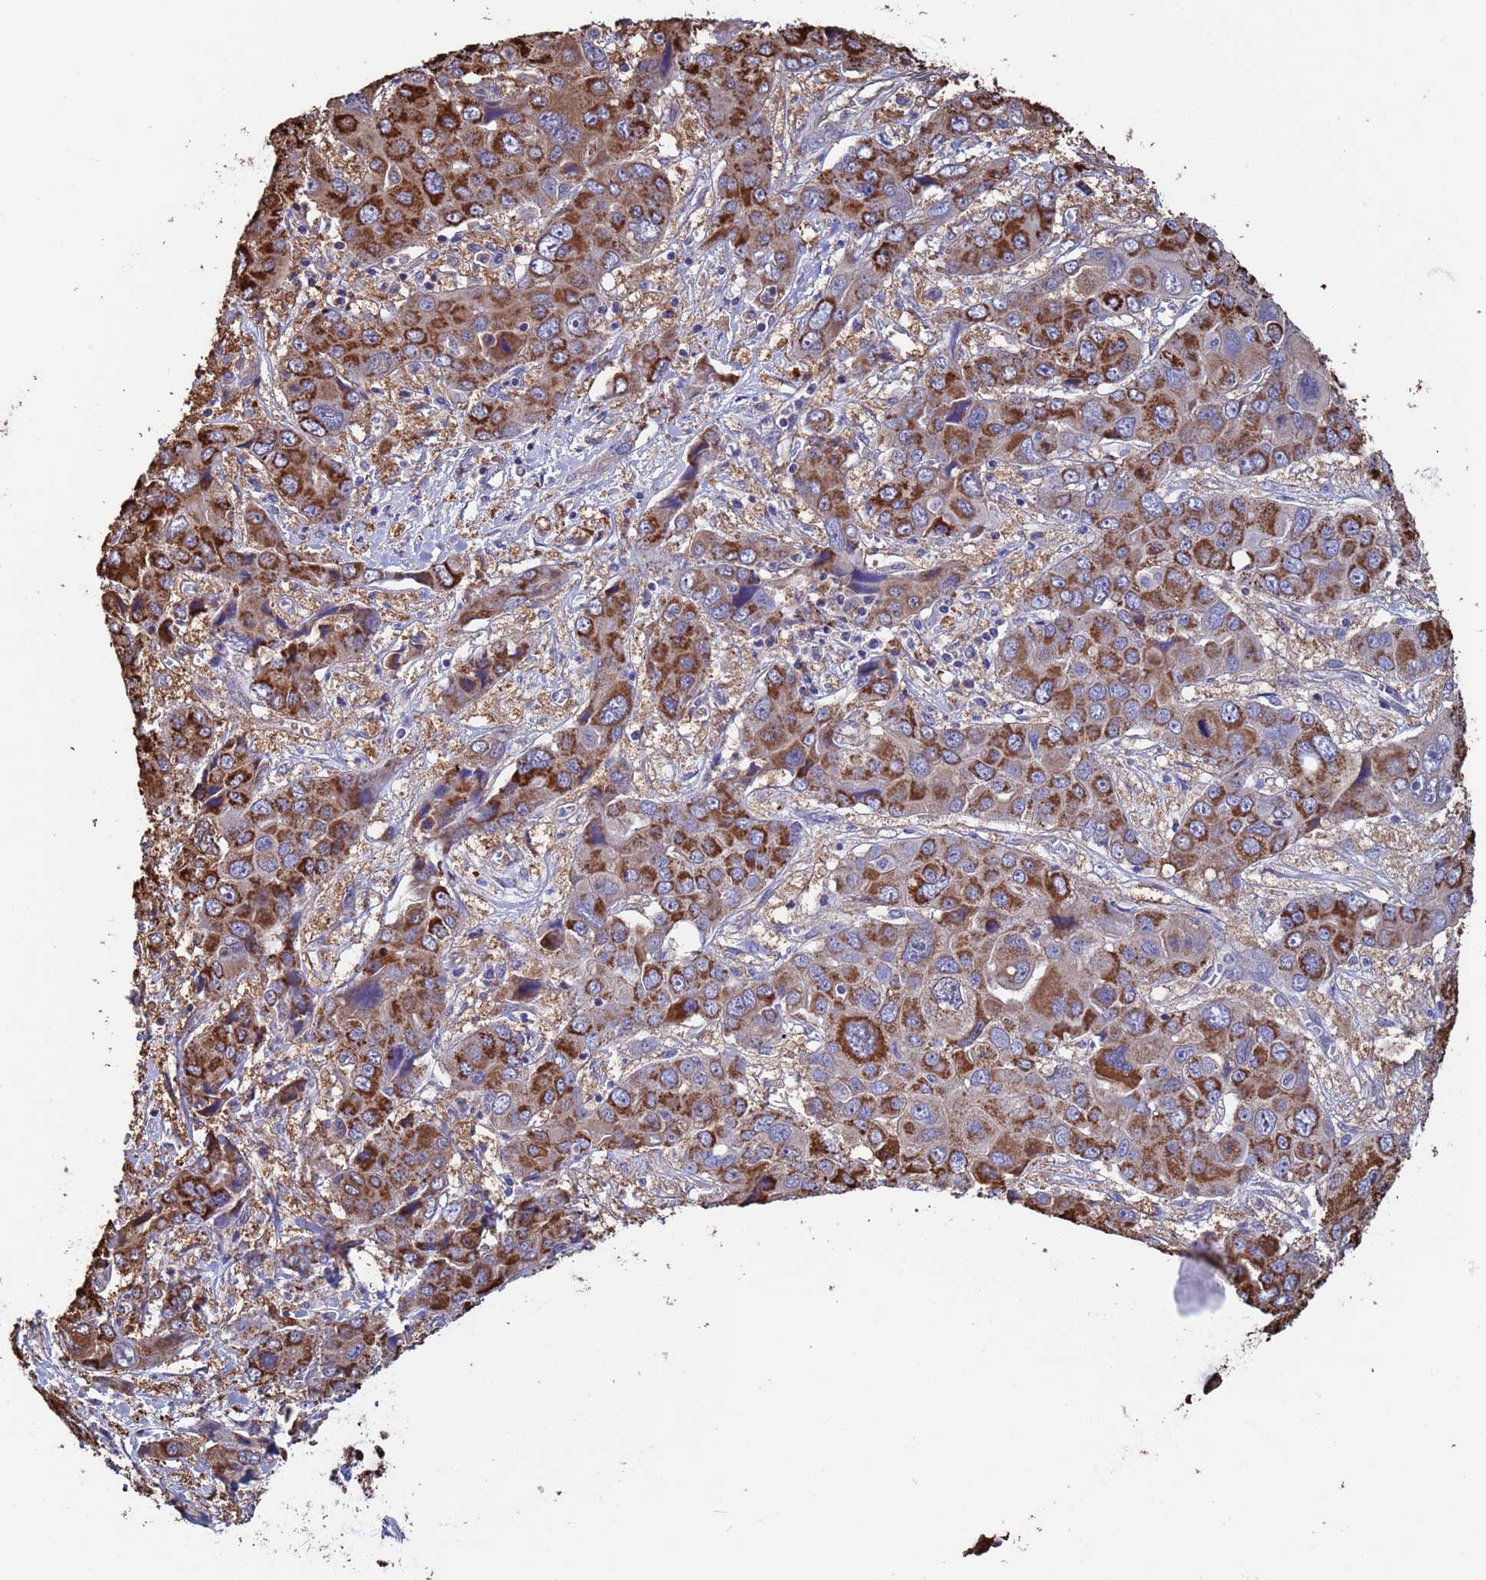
{"staining": {"intensity": "strong", "quantity": ">75%", "location": "cytoplasmic/membranous"}, "tissue": "liver cancer", "cell_type": "Tumor cells", "image_type": "cancer", "snomed": [{"axis": "morphology", "description": "Cholangiocarcinoma"}, {"axis": "topography", "description": "Liver"}], "caption": "Liver cancer (cholangiocarcinoma) tissue exhibits strong cytoplasmic/membranous positivity in approximately >75% of tumor cells, visualized by immunohistochemistry.", "gene": "FAM25A", "patient": {"sex": "male", "age": 67}}